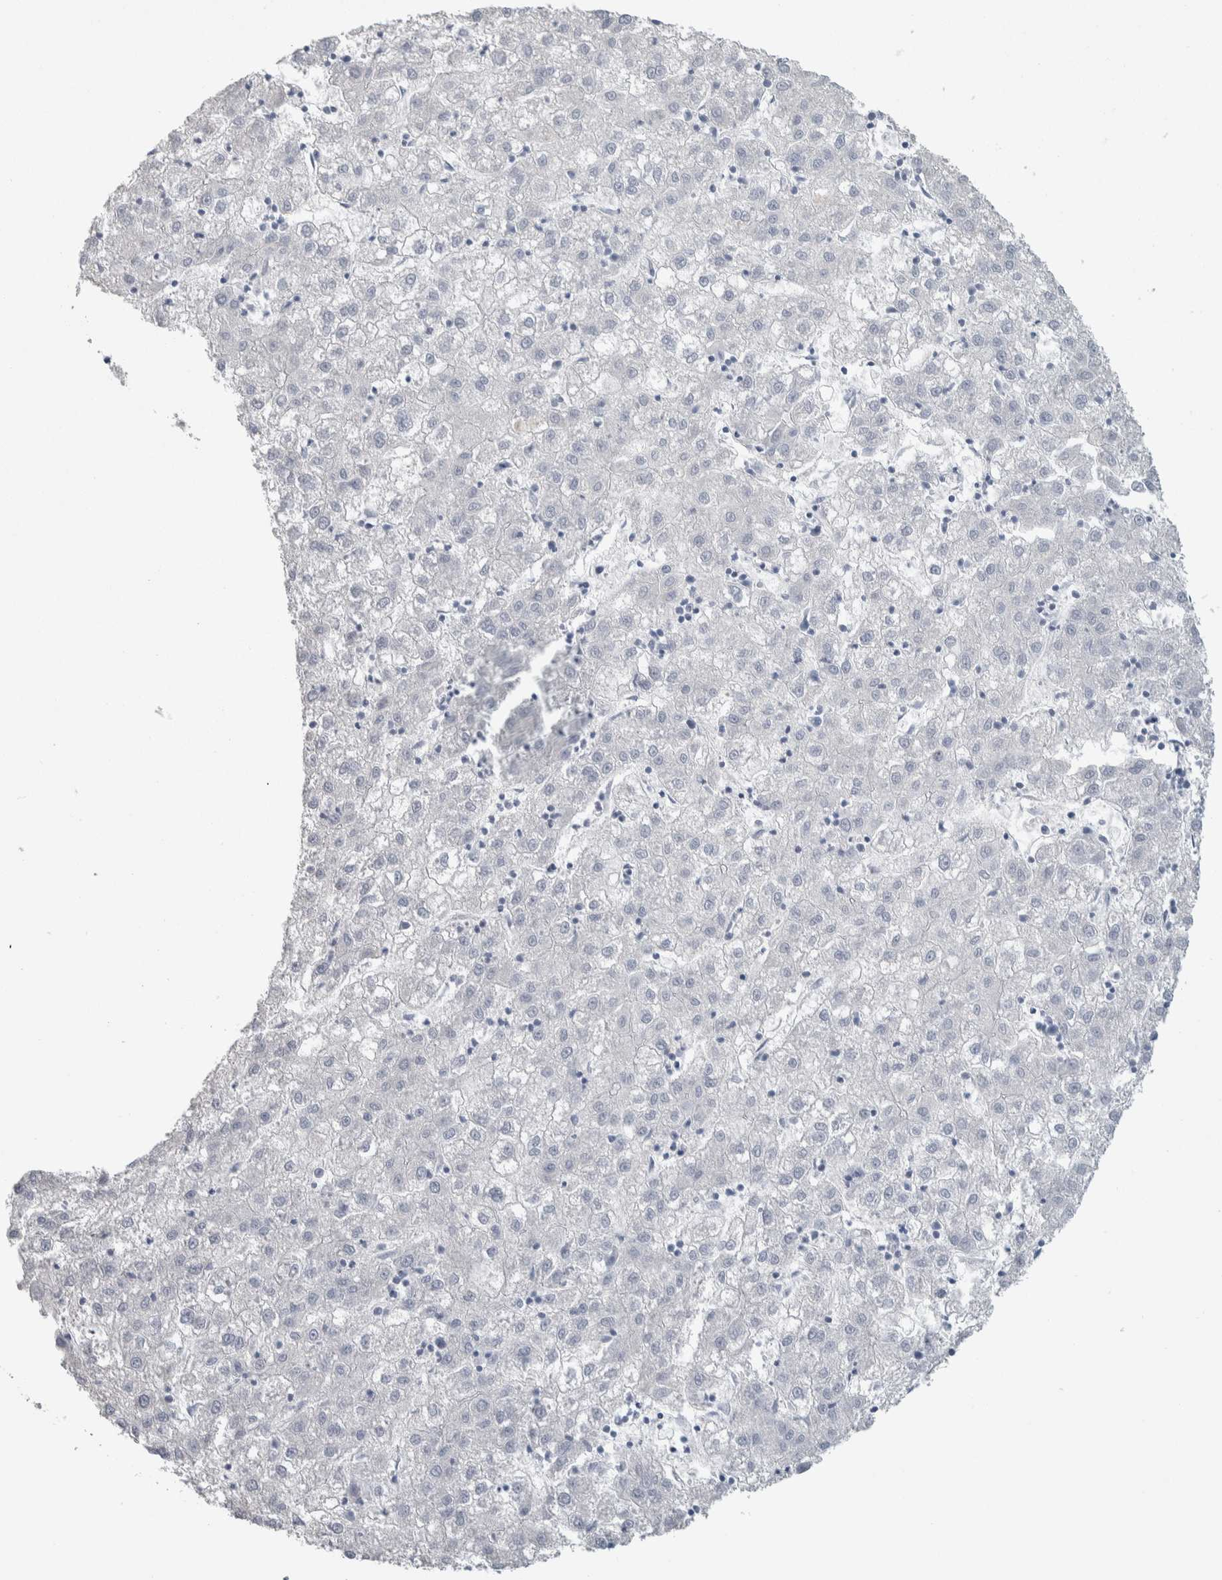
{"staining": {"intensity": "negative", "quantity": "none", "location": "none"}, "tissue": "liver cancer", "cell_type": "Tumor cells", "image_type": "cancer", "snomed": [{"axis": "morphology", "description": "Carcinoma, Hepatocellular, NOS"}, {"axis": "topography", "description": "Liver"}], "caption": "IHC of hepatocellular carcinoma (liver) shows no positivity in tumor cells.", "gene": "TAX1BP1", "patient": {"sex": "male", "age": 72}}